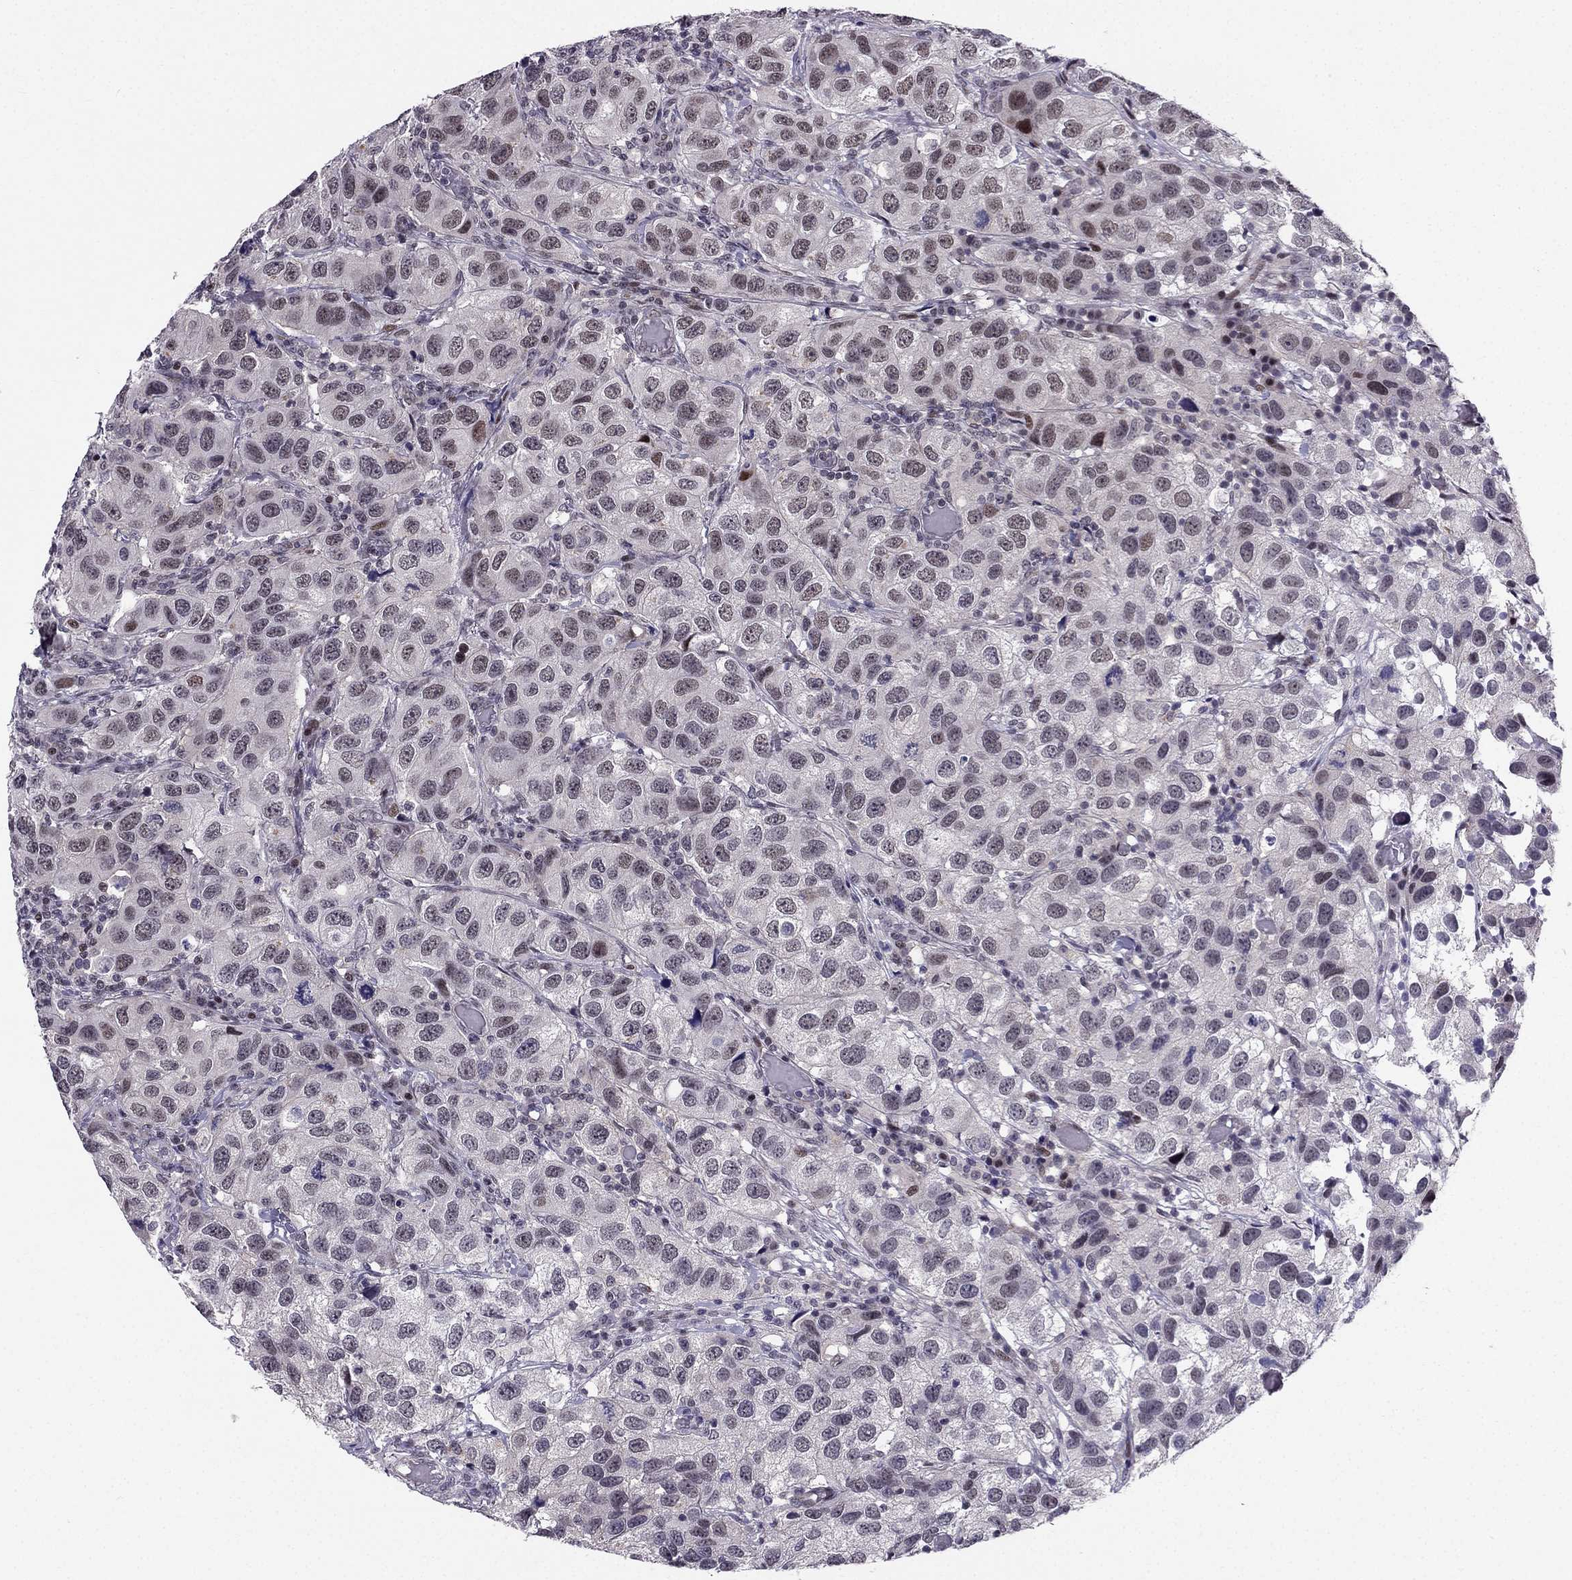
{"staining": {"intensity": "negative", "quantity": "none", "location": "none"}, "tissue": "urothelial cancer", "cell_type": "Tumor cells", "image_type": "cancer", "snomed": [{"axis": "morphology", "description": "Urothelial carcinoma, High grade"}, {"axis": "topography", "description": "Urinary bladder"}], "caption": "High magnification brightfield microscopy of urothelial carcinoma (high-grade) stained with DAB (brown) and counterstained with hematoxylin (blue): tumor cells show no significant positivity.", "gene": "RPRD2", "patient": {"sex": "male", "age": 79}}